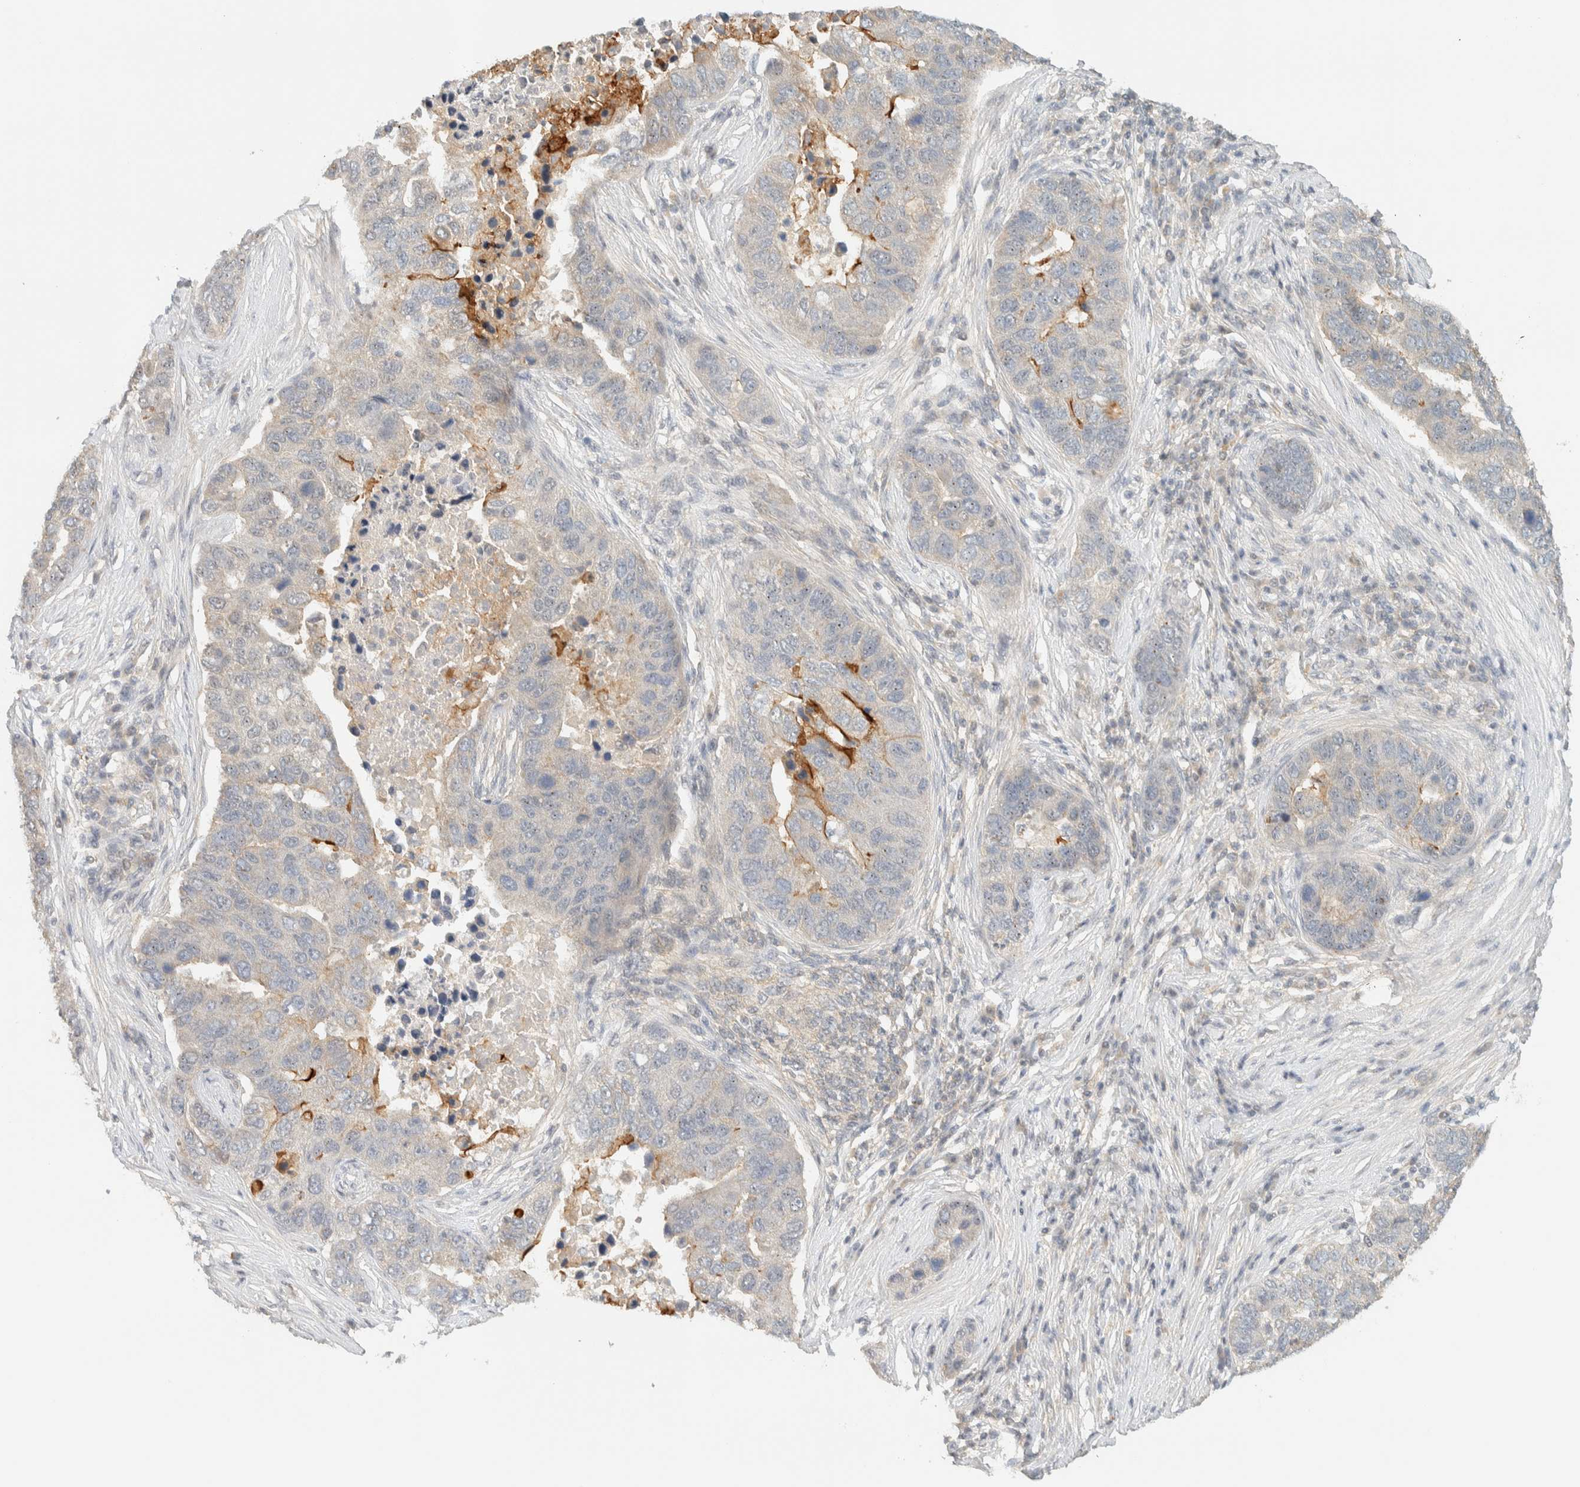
{"staining": {"intensity": "moderate", "quantity": "<25%", "location": "cytoplasmic/membranous"}, "tissue": "pancreatic cancer", "cell_type": "Tumor cells", "image_type": "cancer", "snomed": [{"axis": "morphology", "description": "Adenocarcinoma, NOS"}, {"axis": "topography", "description": "Pancreas"}], "caption": "Protein expression analysis of human adenocarcinoma (pancreatic) reveals moderate cytoplasmic/membranous expression in approximately <25% of tumor cells. (DAB = brown stain, brightfield microscopy at high magnification).", "gene": "KIFAP3", "patient": {"sex": "female", "age": 61}}